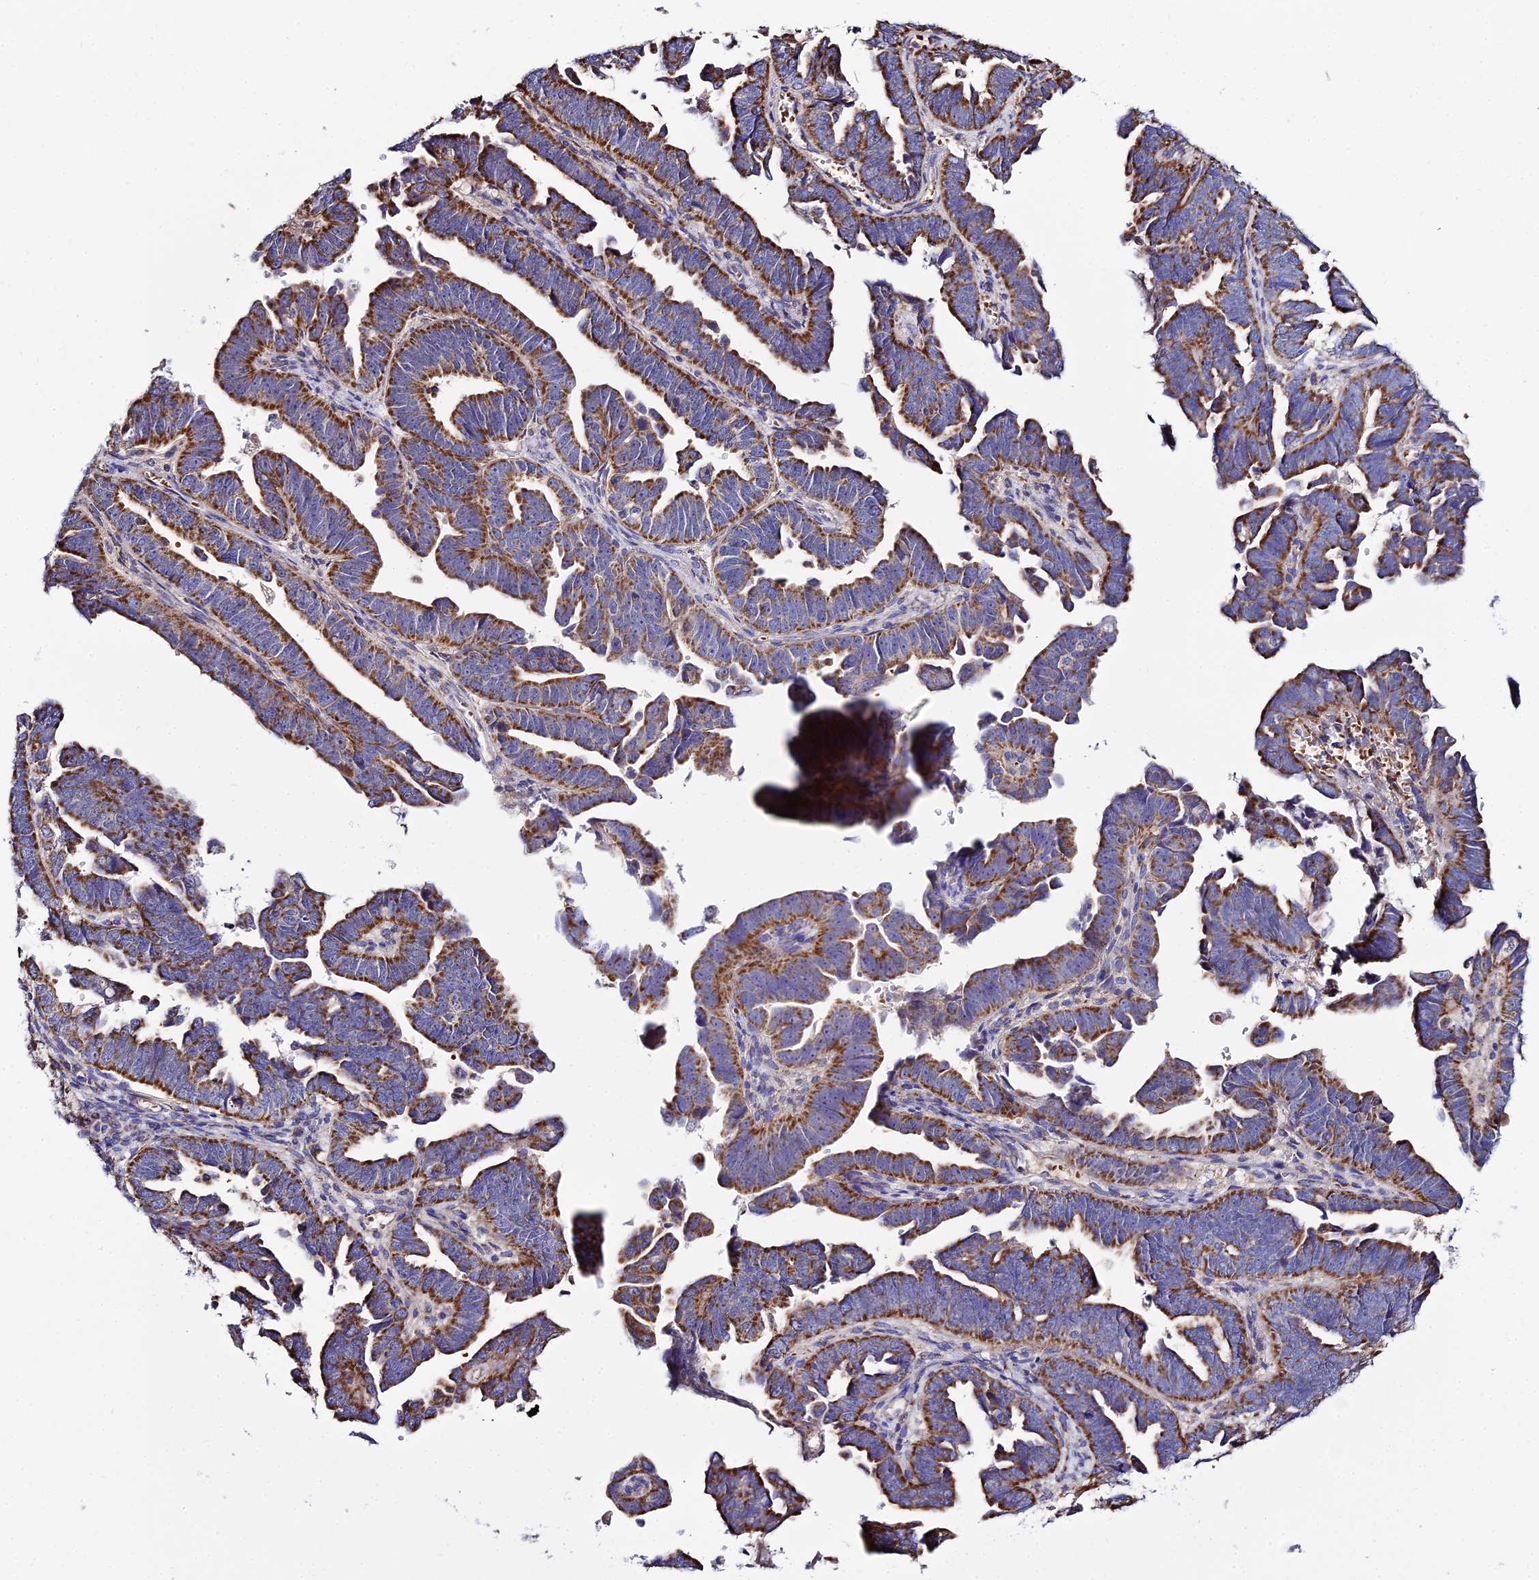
{"staining": {"intensity": "moderate", "quantity": ">75%", "location": "cytoplasmic/membranous"}, "tissue": "endometrial cancer", "cell_type": "Tumor cells", "image_type": "cancer", "snomed": [{"axis": "morphology", "description": "Adenocarcinoma, NOS"}, {"axis": "topography", "description": "Endometrium"}], "caption": "Endometrial cancer was stained to show a protein in brown. There is medium levels of moderate cytoplasmic/membranous expression in about >75% of tumor cells. The staining was performed using DAB (3,3'-diaminobenzidine) to visualize the protein expression in brown, while the nuclei were stained in blue with hematoxylin (Magnification: 20x).", "gene": "TYW5", "patient": {"sex": "female", "age": 75}}